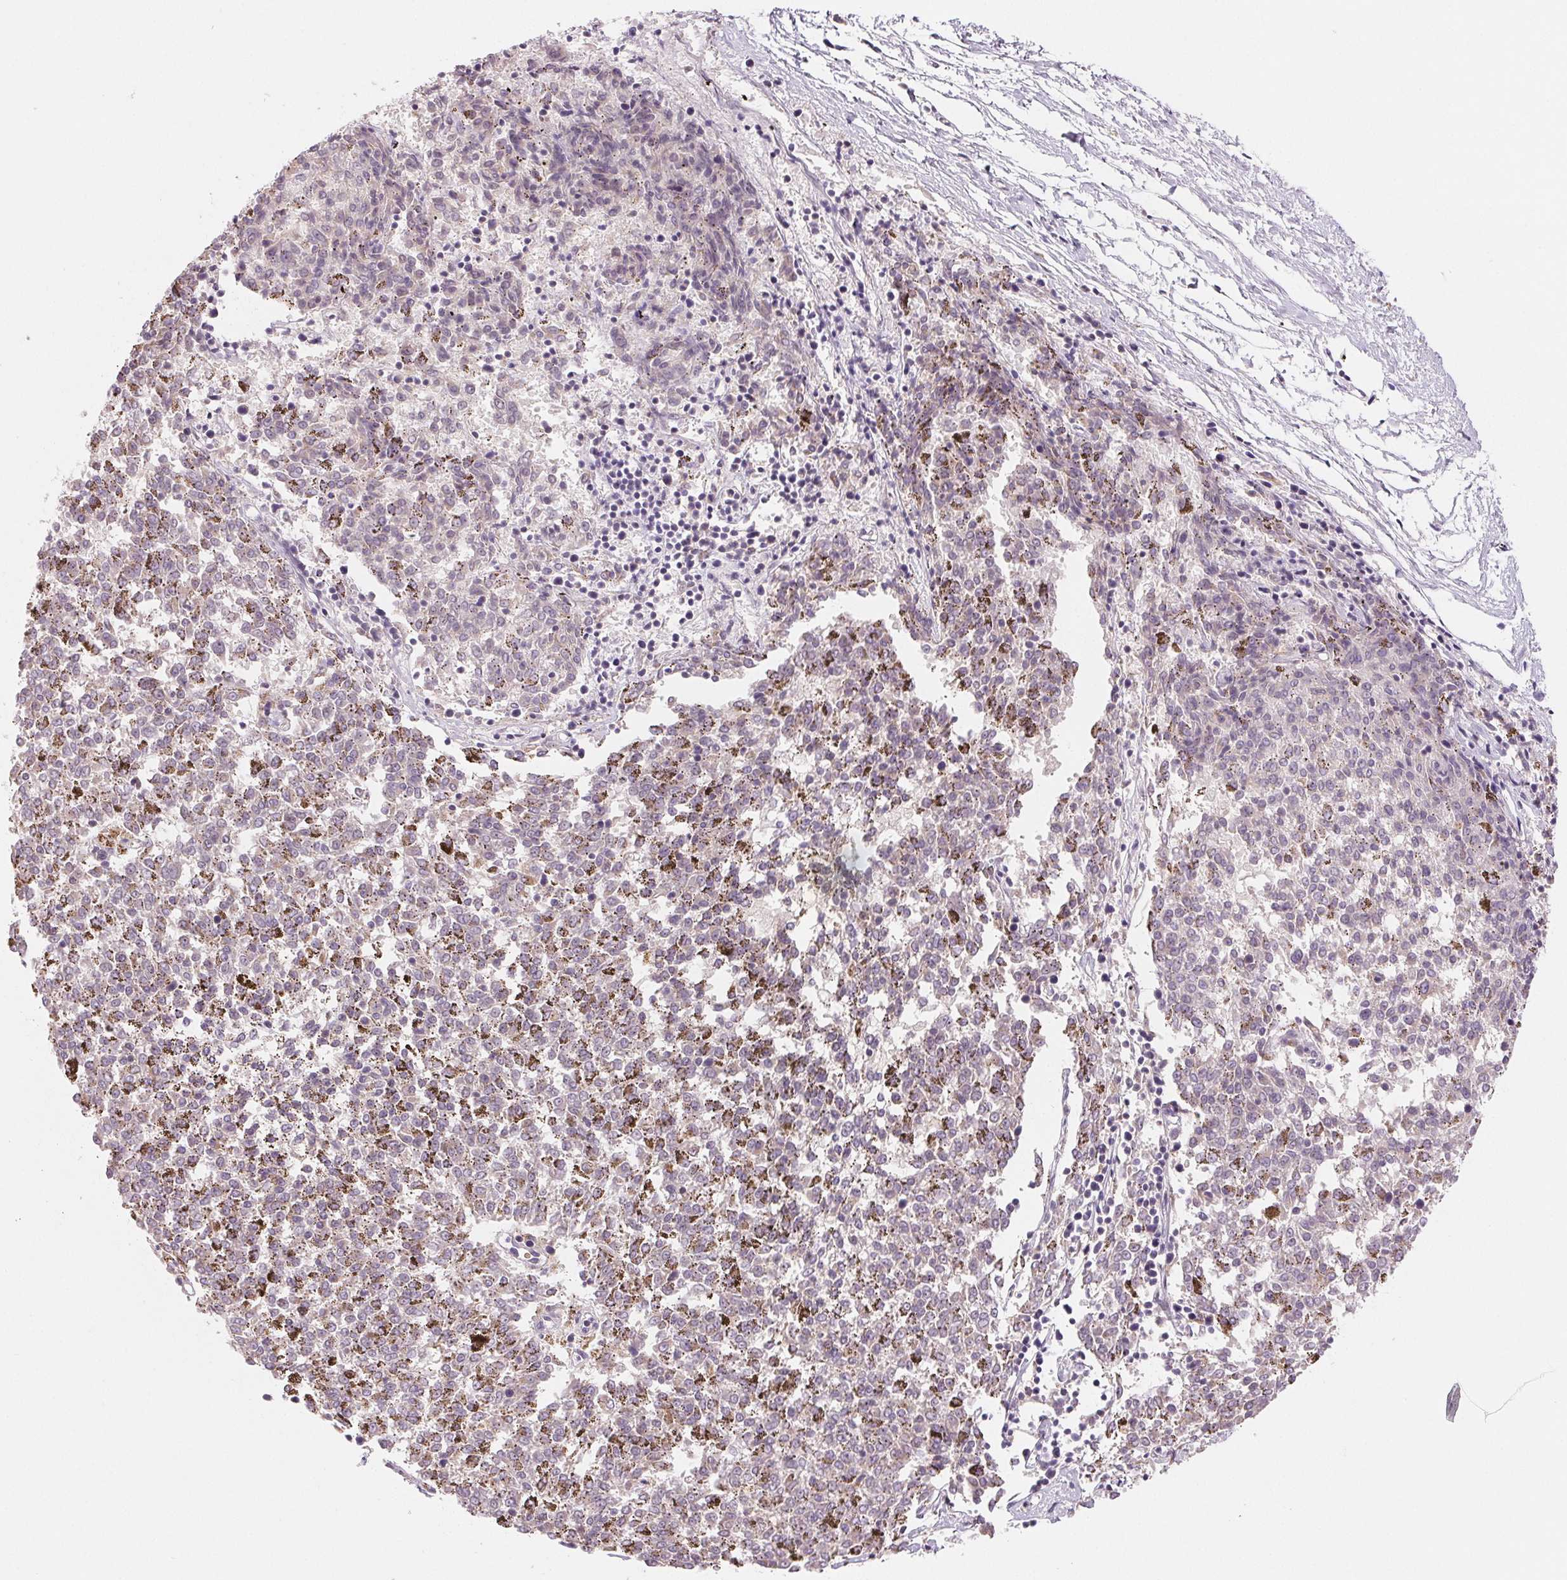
{"staining": {"intensity": "strong", "quantity": "<25%", "location": "cytoplasmic/membranous"}, "tissue": "melanoma", "cell_type": "Tumor cells", "image_type": "cancer", "snomed": [{"axis": "morphology", "description": "Malignant melanoma, NOS"}, {"axis": "topography", "description": "Skin"}], "caption": "Protein expression analysis of malignant melanoma exhibits strong cytoplasmic/membranous staining in approximately <25% of tumor cells.", "gene": "HINT2", "patient": {"sex": "female", "age": 72}}